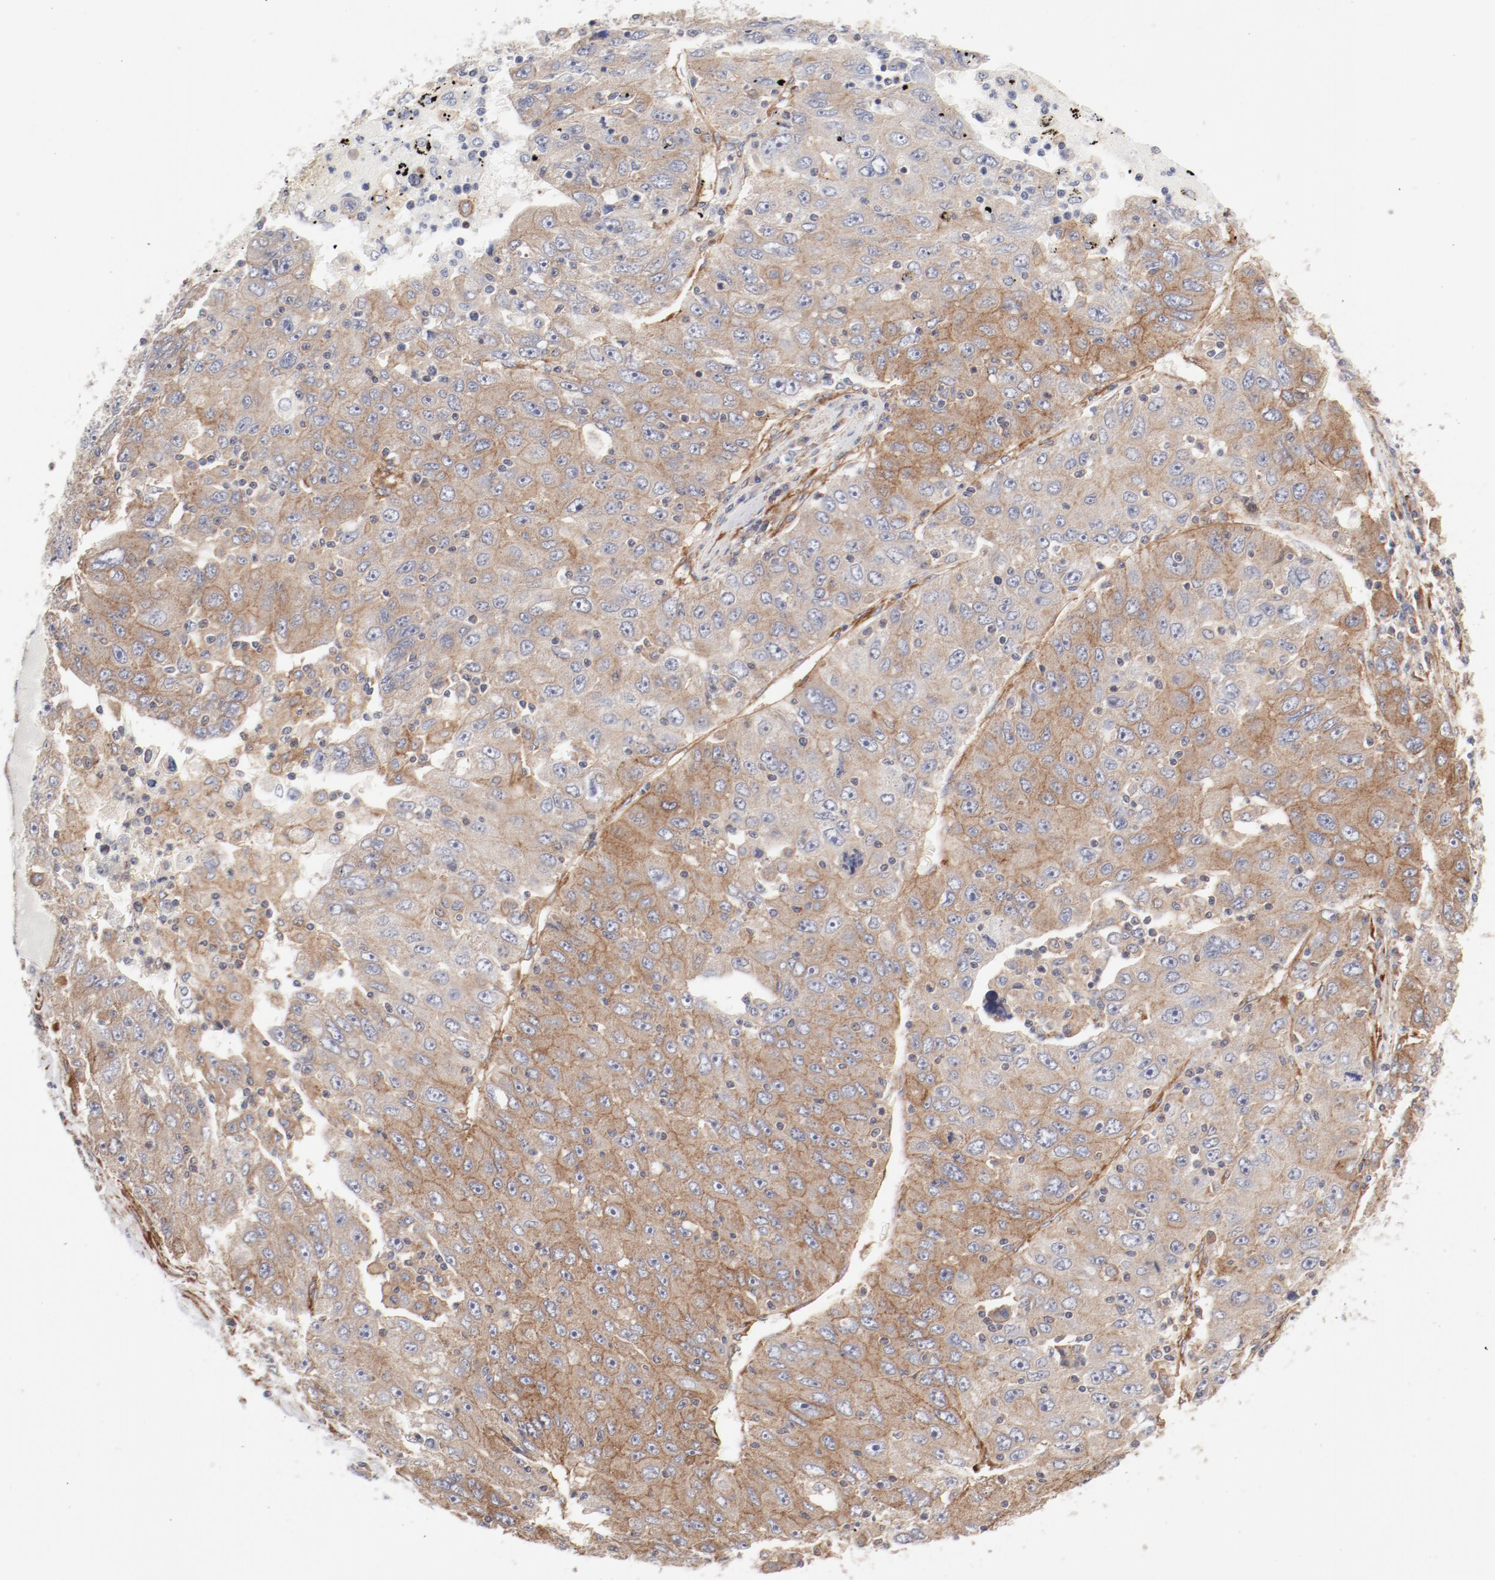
{"staining": {"intensity": "moderate", "quantity": "25%-75%", "location": "cytoplasmic/membranous"}, "tissue": "liver cancer", "cell_type": "Tumor cells", "image_type": "cancer", "snomed": [{"axis": "morphology", "description": "Carcinoma, Hepatocellular, NOS"}, {"axis": "topography", "description": "Liver"}], "caption": "This micrograph reveals liver cancer (hepatocellular carcinoma) stained with immunohistochemistry to label a protein in brown. The cytoplasmic/membranous of tumor cells show moderate positivity for the protein. Nuclei are counter-stained blue.", "gene": "AP2A1", "patient": {"sex": "male", "age": 49}}